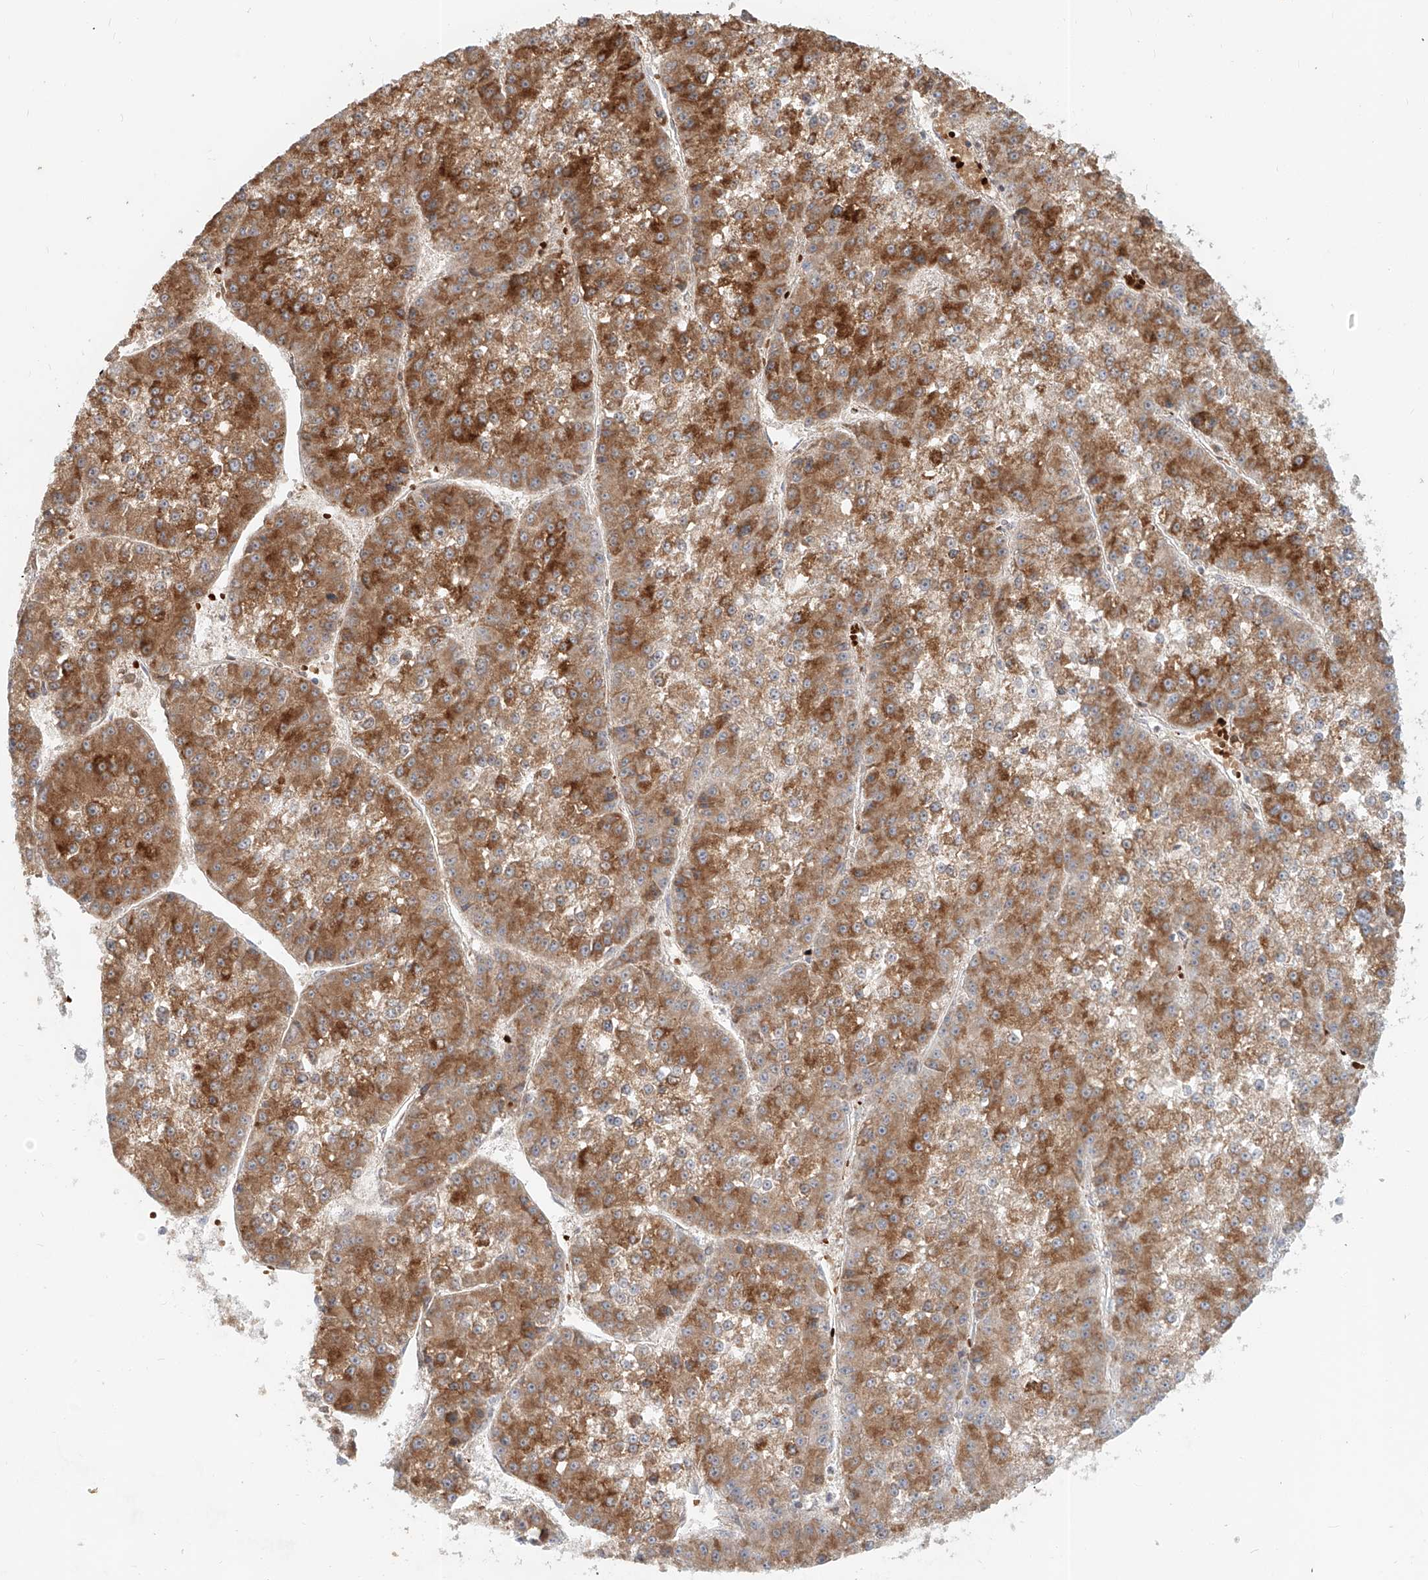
{"staining": {"intensity": "moderate", "quantity": ">75%", "location": "cytoplasmic/membranous"}, "tissue": "liver cancer", "cell_type": "Tumor cells", "image_type": "cancer", "snomed": [{"axis": "morphology", "description": "Carcinoma, Hepatocellular, NOS"}, {"axis": "topography", "description": "Liver"}], "caption": "Liver cancer (hepatocellular carcinoma) stained for a protein displays moderate cytoplasmic/membranous positivity in tumor cells.", "gene": "FGD2", "patient": {"sex": "female", "age": 73}}